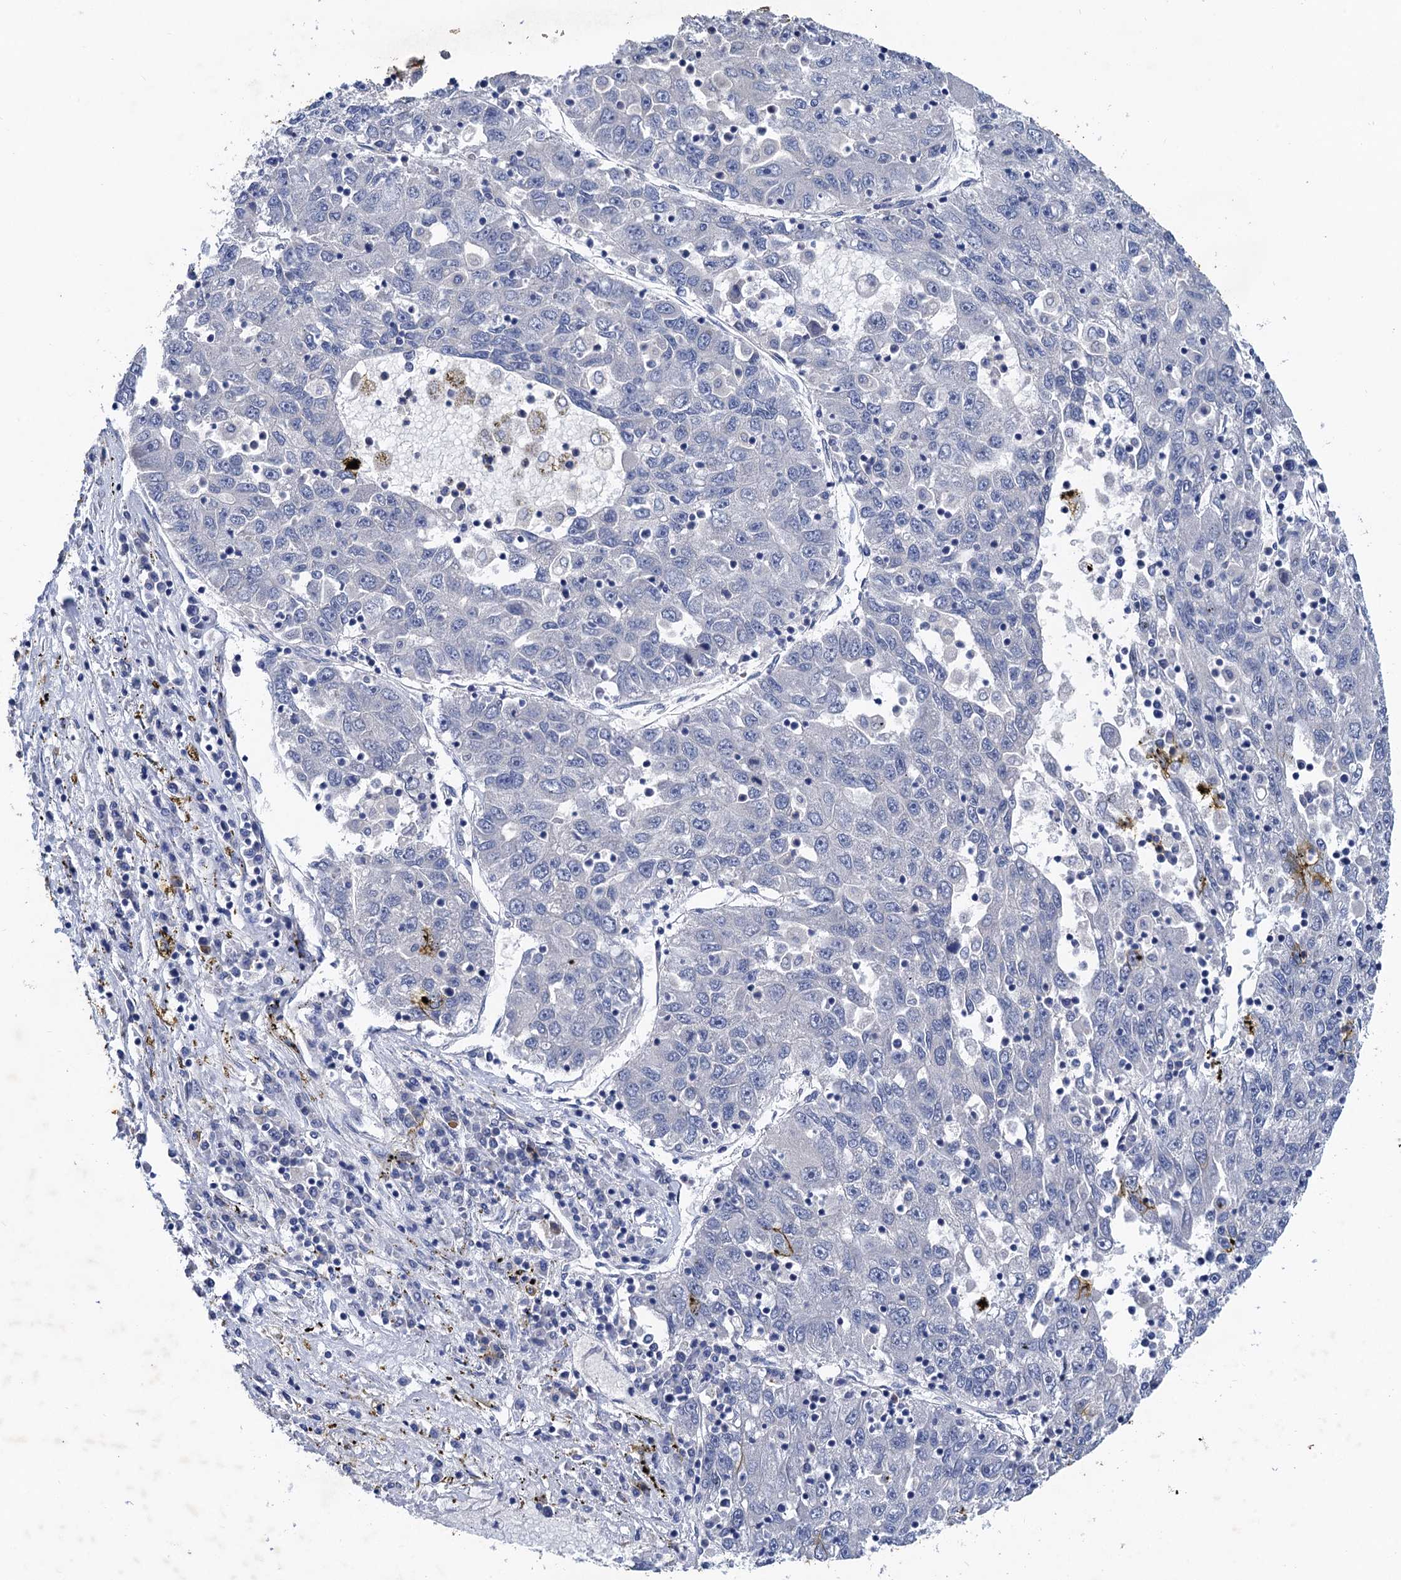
{"staining": {"intensity": "negative", "quantity": "none", "location": "none"}, "tissue": "liver cancer", "cell_type": "Tumor cells", "image_type": "cancer", "snomed": [{"axis": "morphology", "description": "Carcinoma, Hepatocellular, NOS"}, {"axis": "topography", "description": "Liver"}], "caption": "The immunohistochemistry (IHC) micrograph has no significant expression in tumor cells of liver cancer (hepatocellular carcinoma) tissue.", "gene": "TMEM39B", "patient": {"sex": "male", "age": 49}}